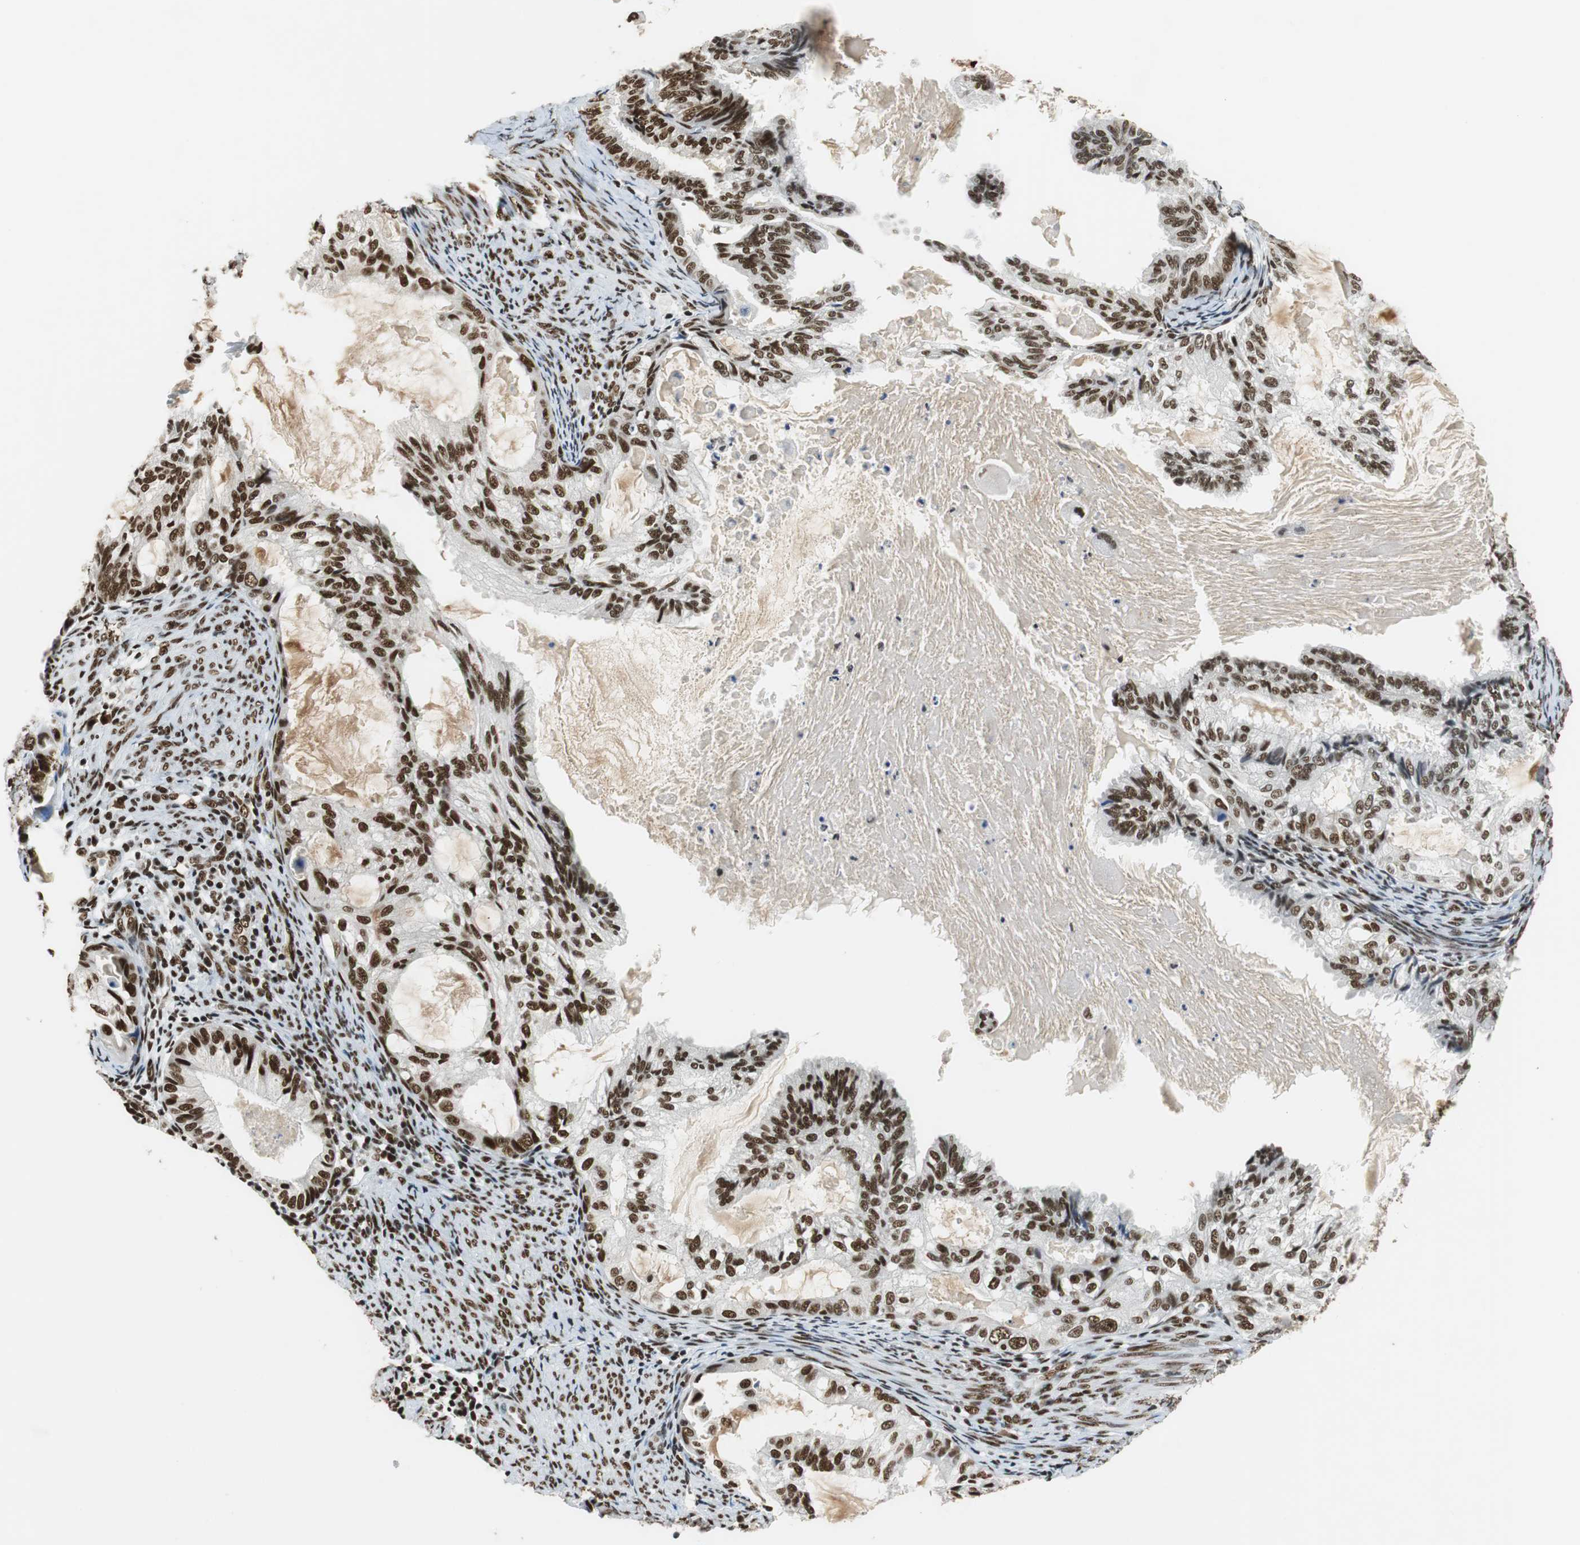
{"staining": {"intensity": "strong", "quantity": ">75%", "location": "nuclear"}, "tissue": "cervical cancer", "cell_type": "Tumor cells", "image_type": "cancer", "snomed": [{"axis": "morphology", "description": "Normal tissue, NOS"}, {"axis": "morphology", "description": "Adenocarcinoma, NOS"}, {"axis": "topography", "description": "Cervix"}, {"axis": "topography", "description": "Endometrium"}], "caption": "A brown stain labels strong nuclear staining of a protein in human cervical adenocarcinoma tumor cells.", "gene": "PRKDC", "patient": {"sex": "female", "age": 86}}